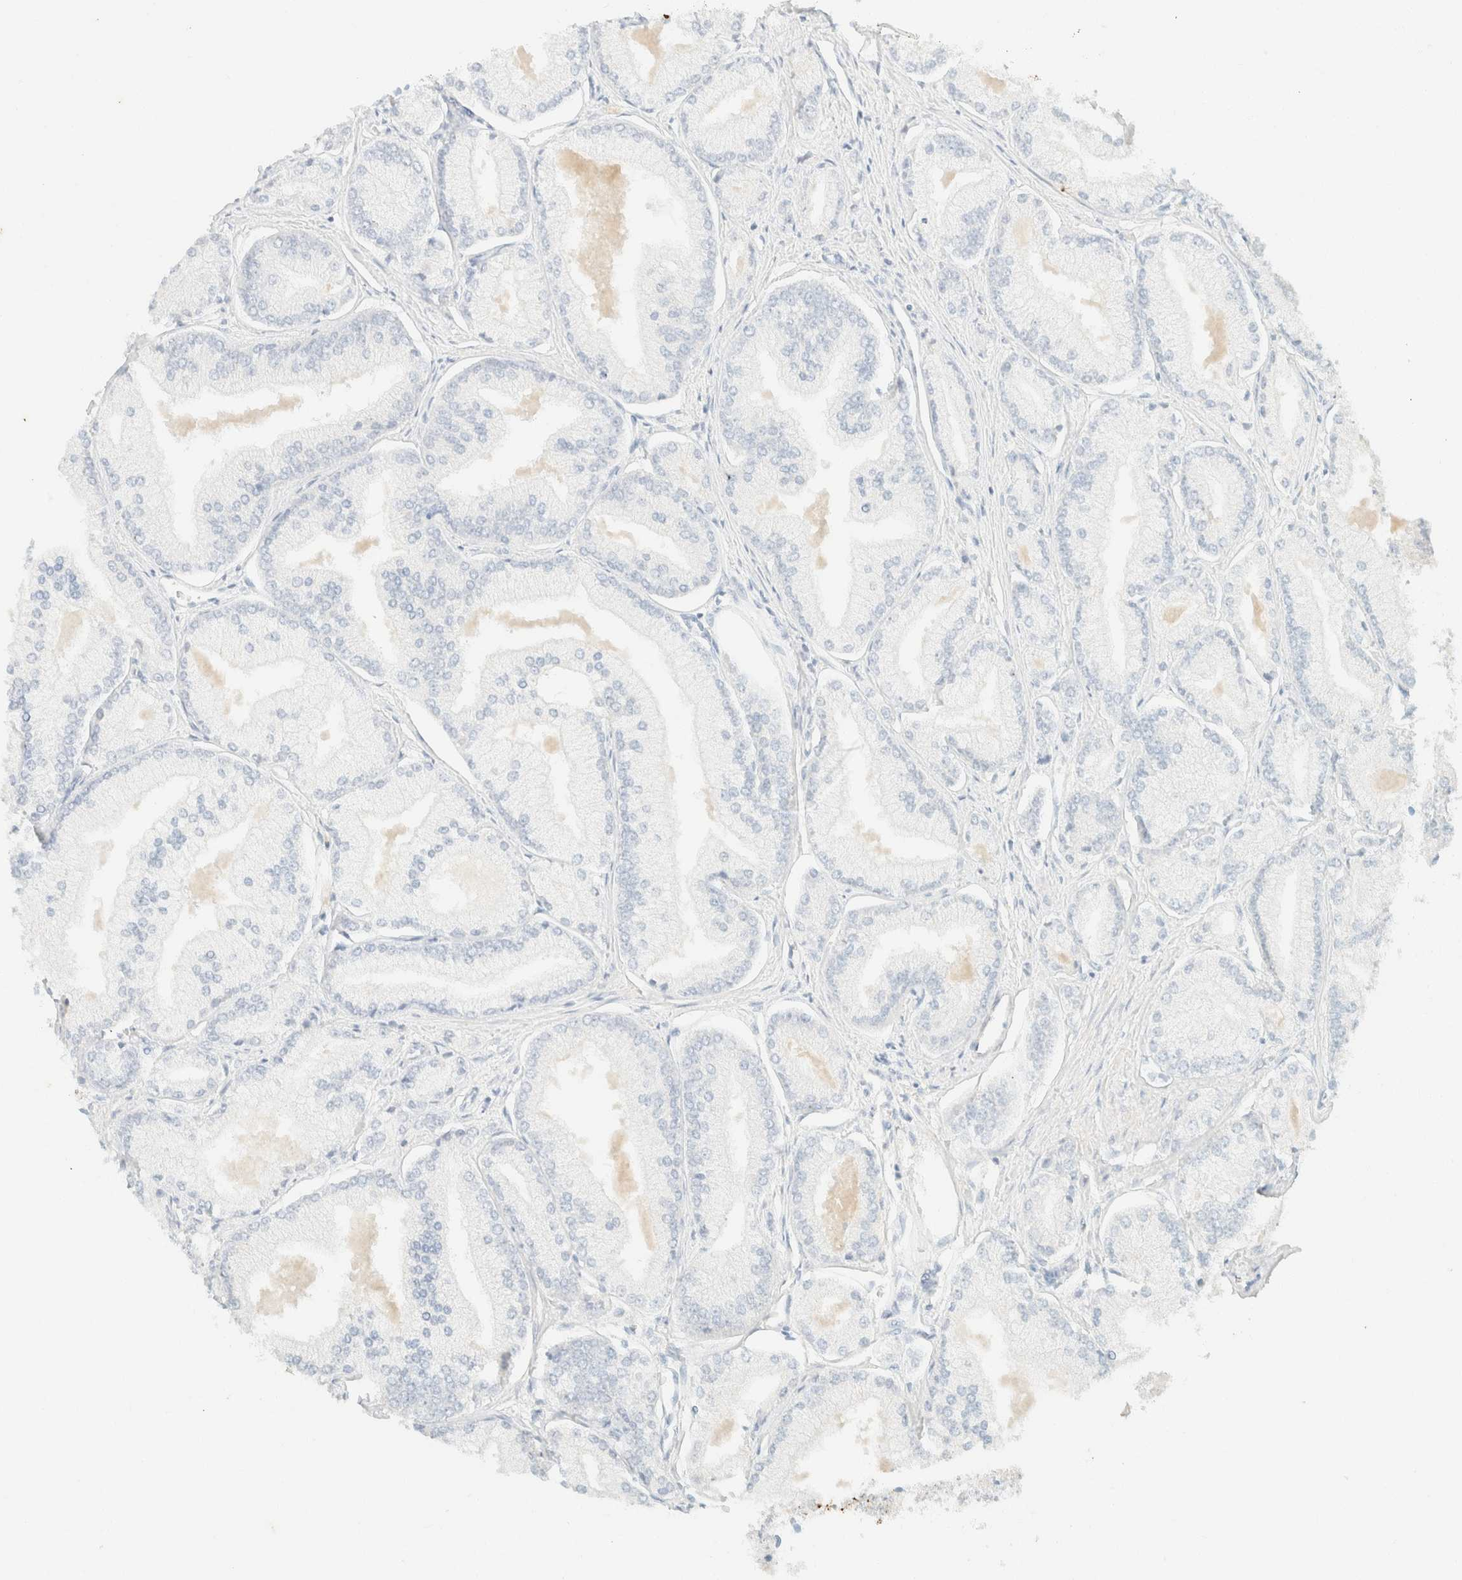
{"staining": {"intensity": "negative", "quantity": "none", "location": "none"}, "tissue": "prostate cancer", "cell_type": "Tumor cells", "image_type": "cancer", "snomed": [{"axis": "morphology", "description": "Adenocarcinoma, Low grade"}, {"axis": "topography", "description": "Prostate"}], "caption": "High power microscopy image of an immunohistochemistry (IHC) histopathology image of prostate cancer (adenocarcinoma (low-grade)), revealing no significant expression in tumor cells.", "gene": "GPA33", "patient": {"sex": "male", "age": 52}}